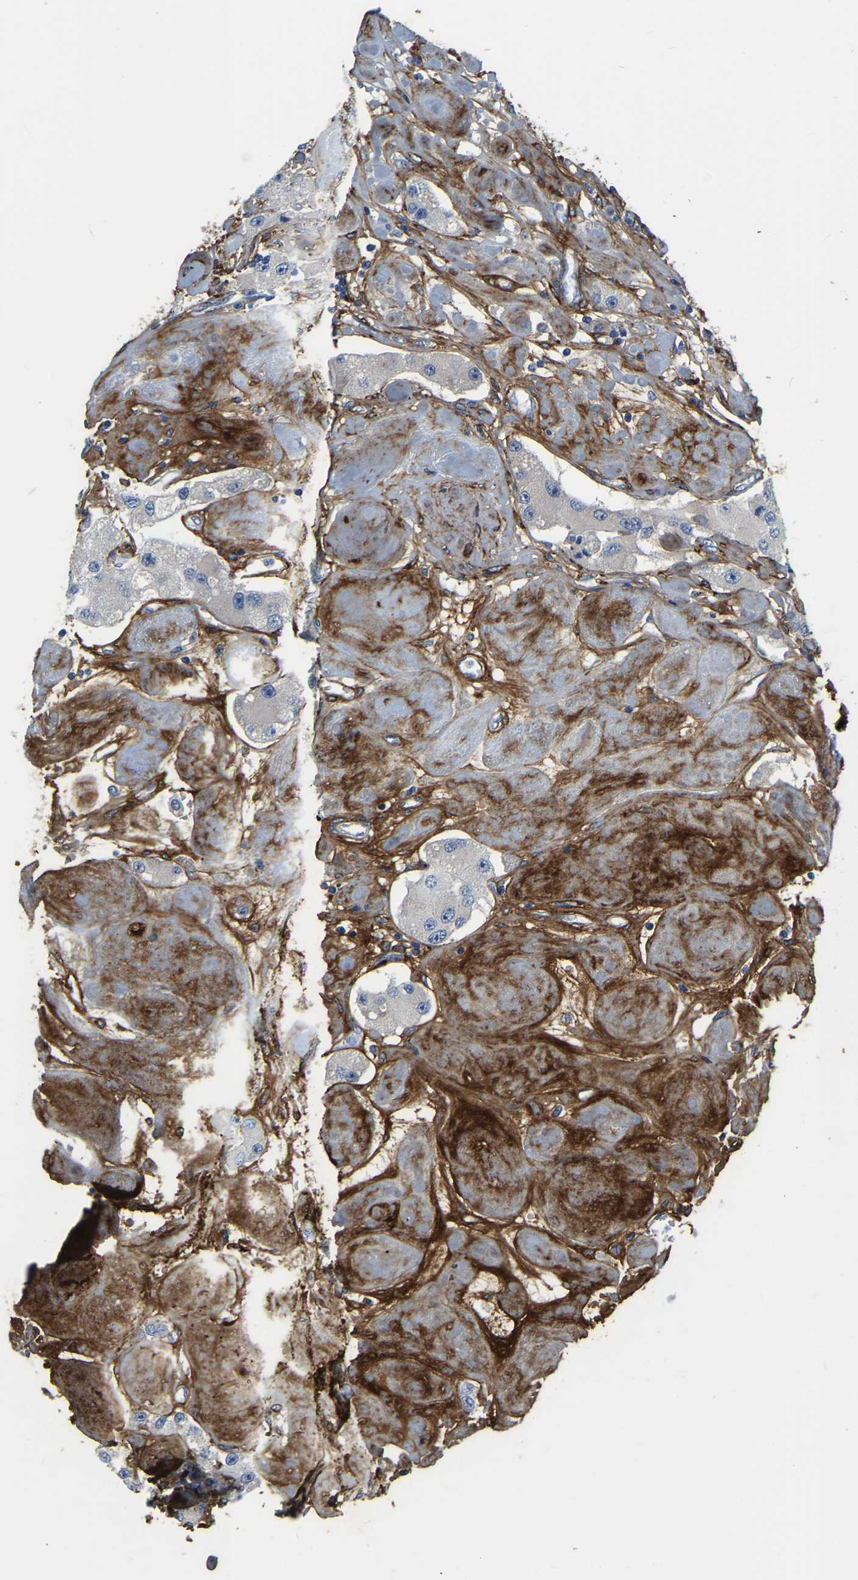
{"staining": {"intensity": "negative", "quantity": "none", "location": "none"}, "tissue": "carcinoid", "cell_type": "Tumor cells", "image_type": "cancer", "snomed": [{"axis": "morphology", "description": "Carcinoid, malignant, NOS"}, {"axis": "topography", "description": "Pancreas"}], "caption": "IHC histopathology image of neoplastic tissue: carcinoid stained with DAB displays no significant protein expression in tumor cells. Nuclei are stained in blue.", "gene": "COL6A1", "patient": {"sex": "male", "age": 41}}